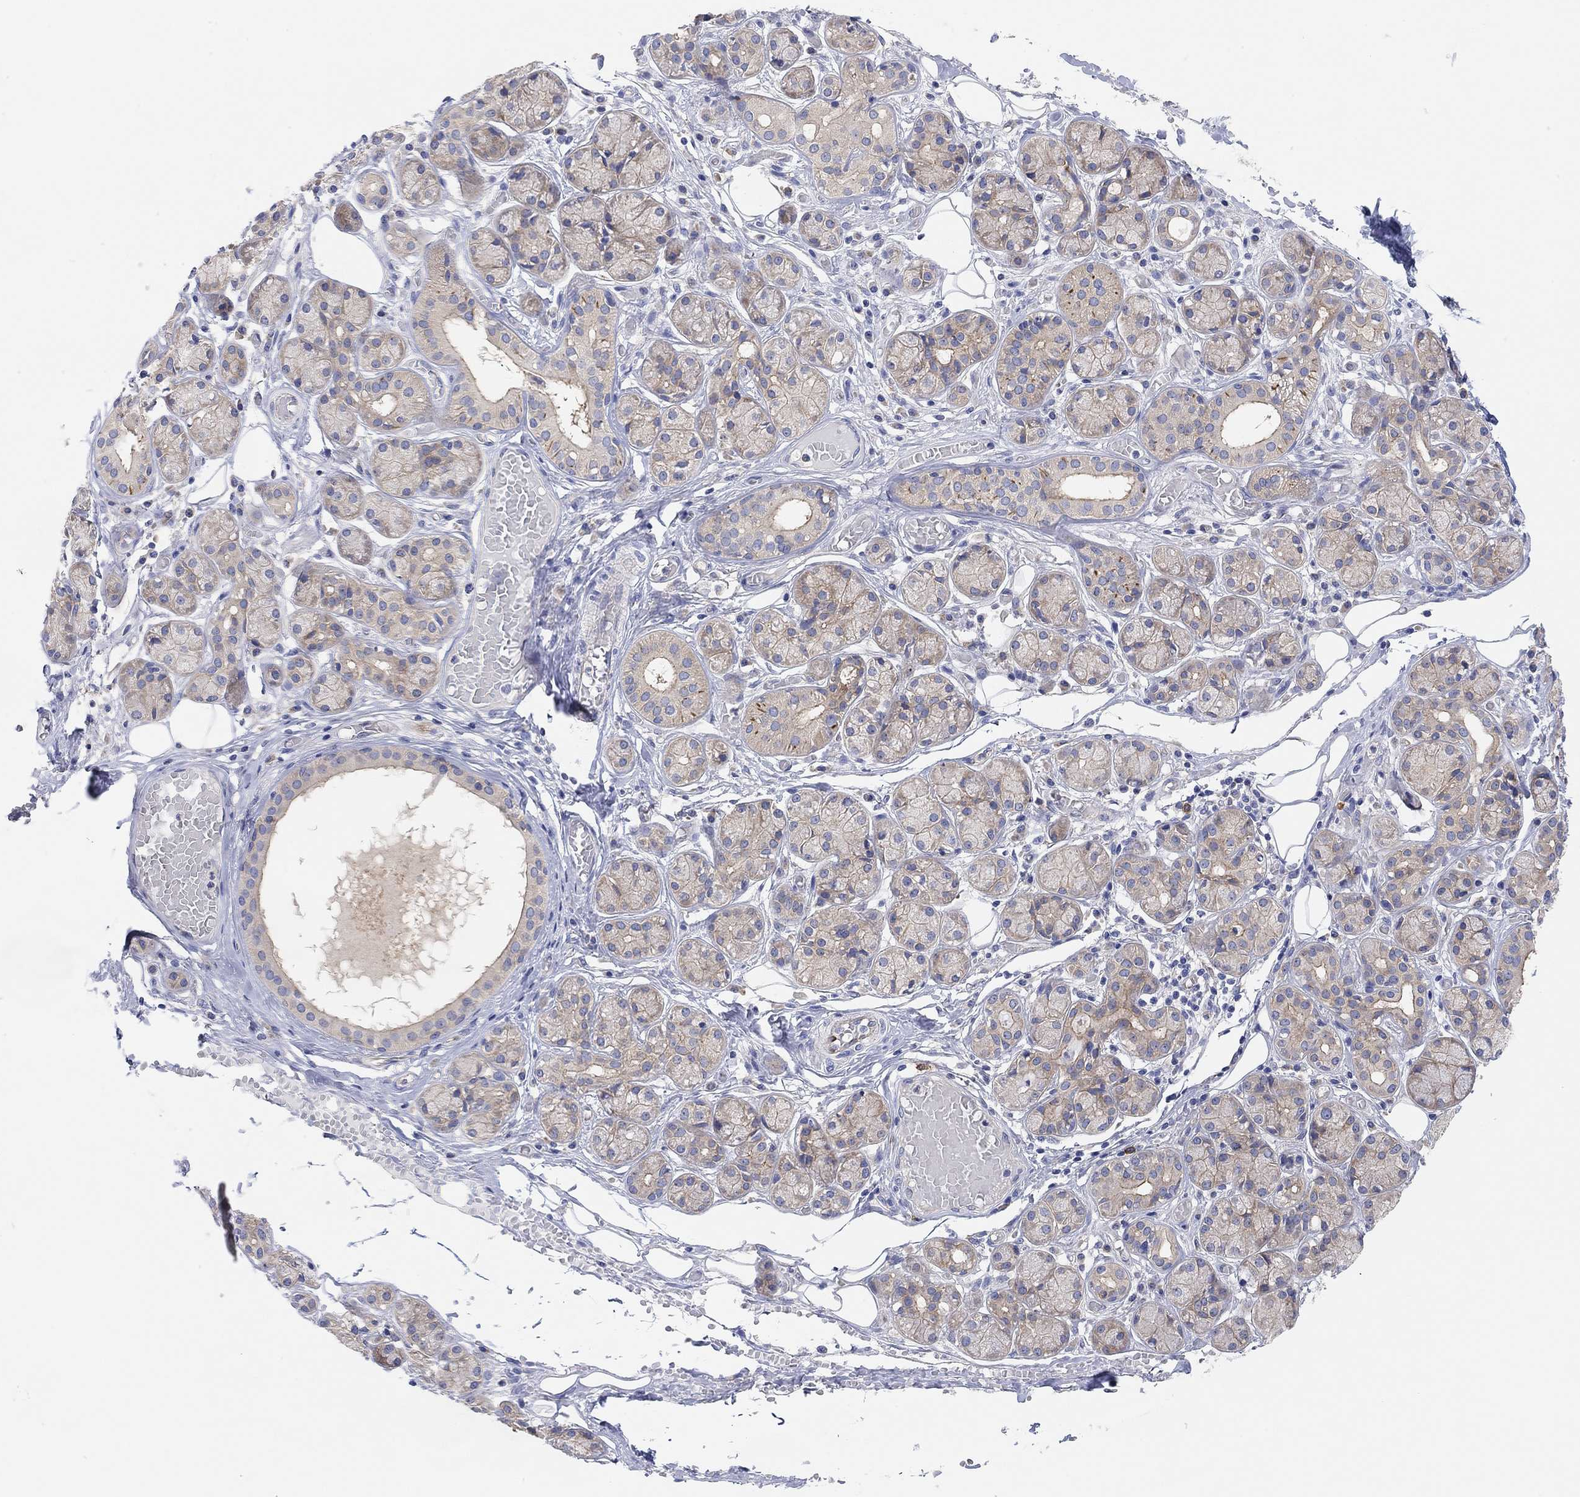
{"staining": {"intensity": "moderate", "quantity": "<25%", "location": "cytoplasmic/membranous"}, "tissue": "salivary gland", "cell_type": "Glandular cells", "image_type": "normal", "snomed": [{"axis": "morphology", "description": "Normal tissue, NOS"}, {"axis": "topography", "description": "Salivary gland"}, {"axis": "topography", "description": "Peripheral nerve tissue"}], "caption": "Unremarkable salivary gland exhibits moderate cytoplasmic/membranous positivity in approximately <25% of glandular cells, visualized by immunohistochemistry. (DAB = brown stain, brightfield microscopy at high magnification).", "gene": "RGS1", "patient": {"sex": "male", "age": 71}}